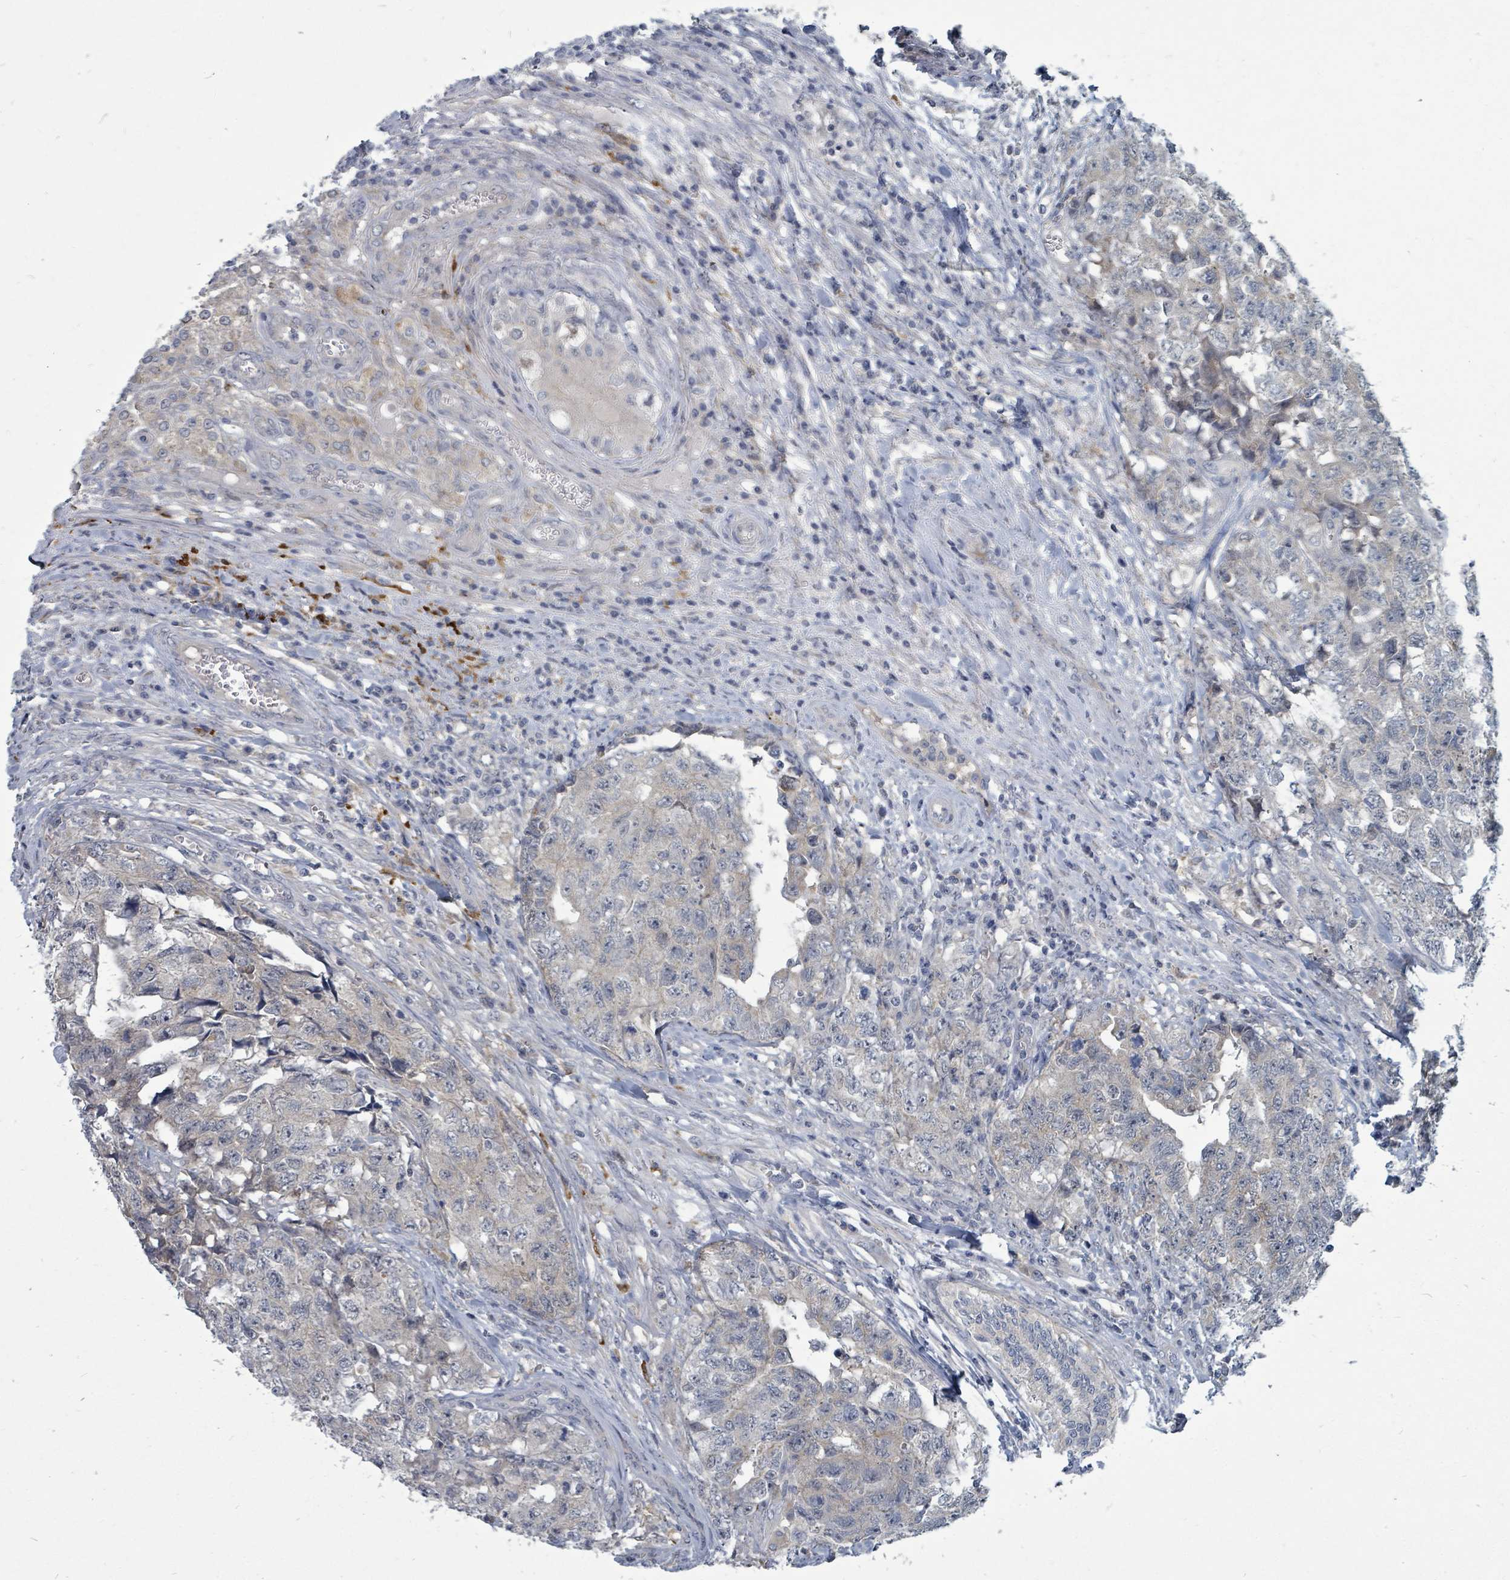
{"staining": {"intensity": "negative", "quantity": "none", "location": "none"}, "tissue": "testis cancer", "cell_type": "Tumor cells", "image_type": "cancer", "snomed": [{"axis": "morphology", "description": "Carcinoma, Embryonal, NOS"}, {"axis": "topography", "description": "Testis"}], "caption": "An image of human testis cancer (embryonal carcinoma) is negative for staining in tumor cells. (DAB (3,3'-diaminobenzidine) IHC with hematoxylin counter stain).", "gene": "TRDMT1", "patient": {"sex": "male", "age": 31}}